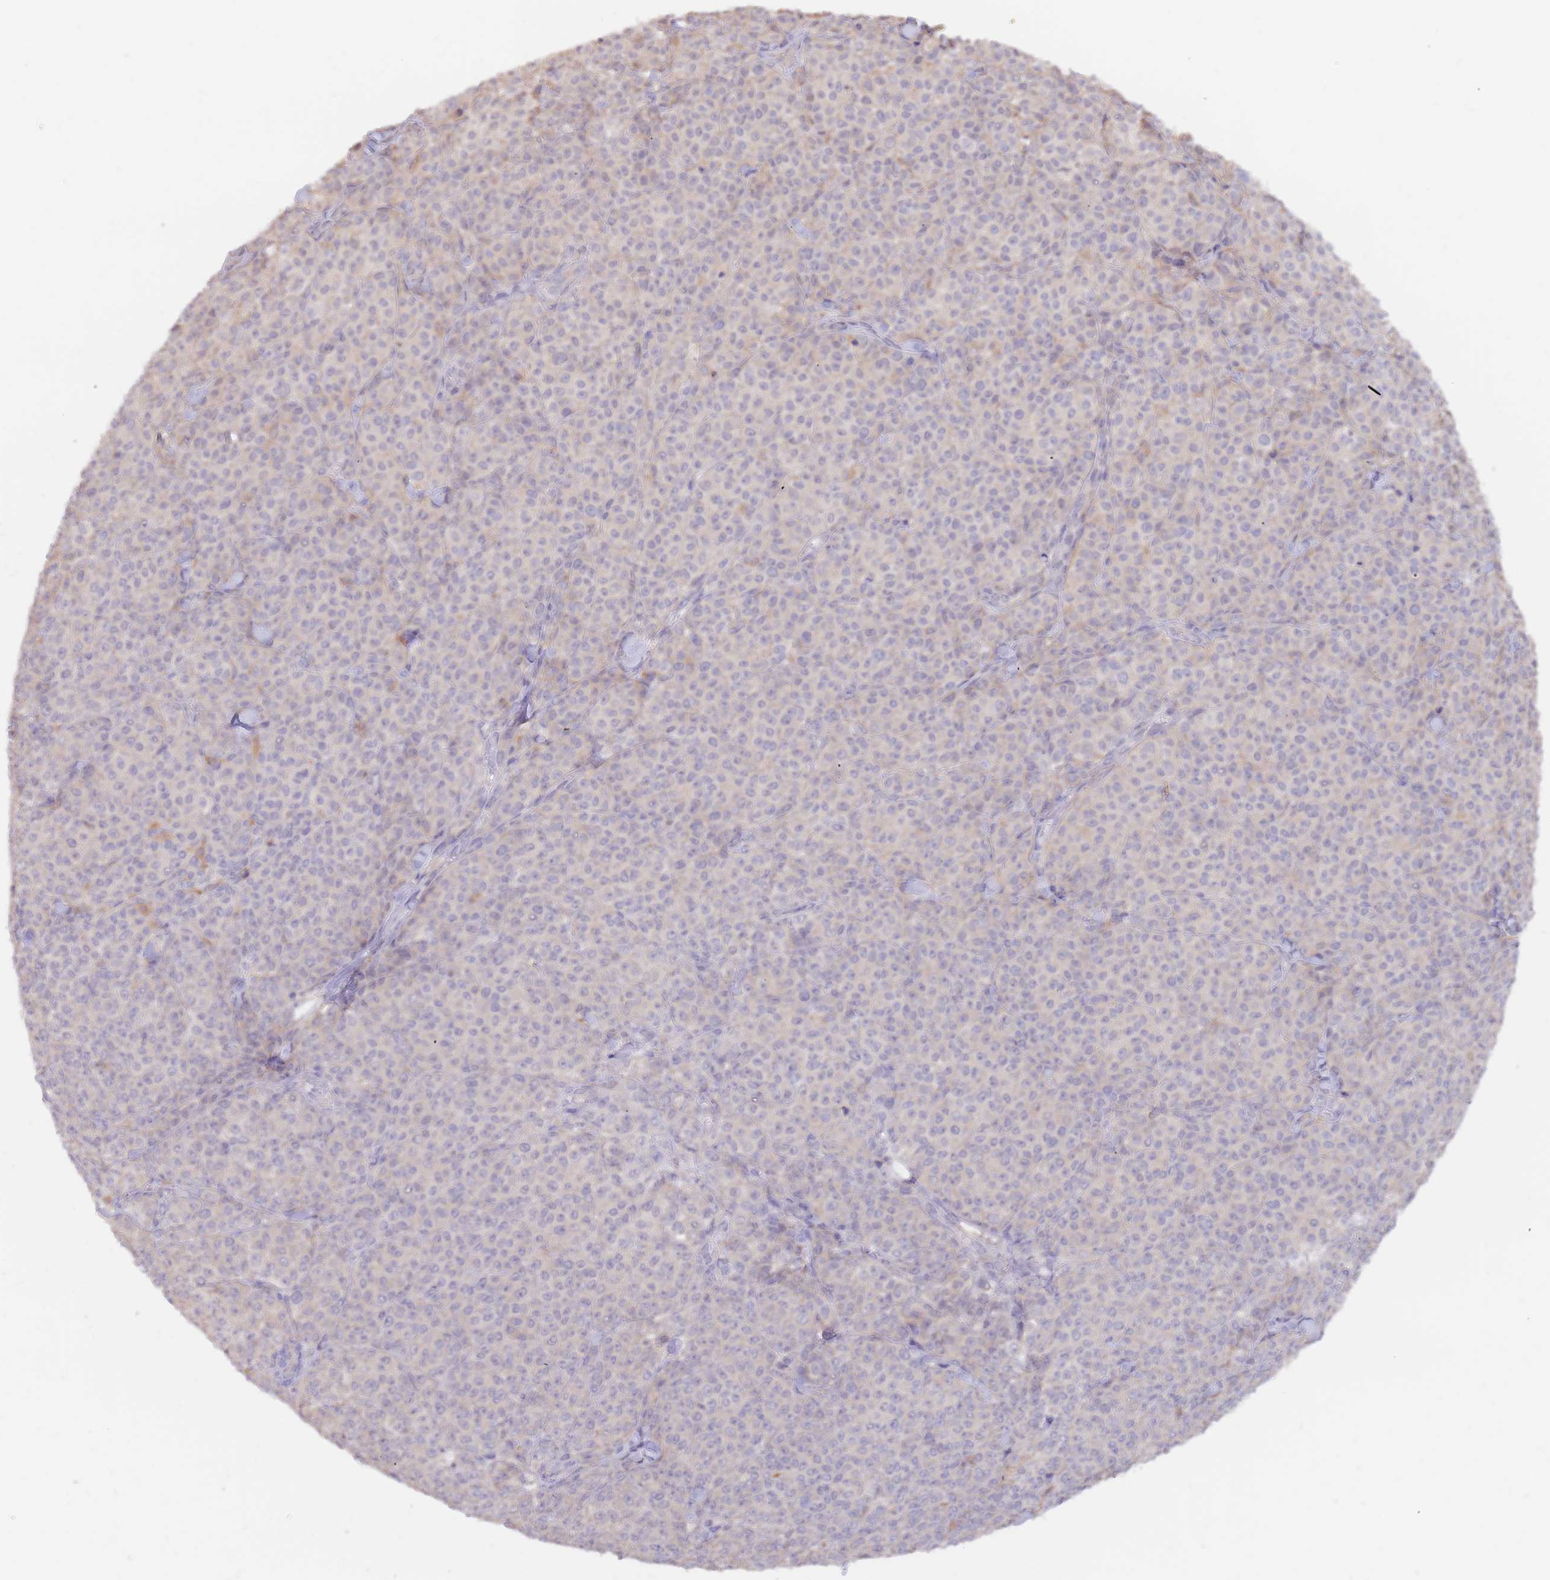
{"staining": {"intensity": "negative", "quantity": "none", "location": "none"}, "tissue": "melanoma", "cell_type": "Tumor cells", "image_type": "cancer", "snomed": [{"axis": "morphology", "description": "Normal tissue, NOS"}, {"axis": "morphology", "description": "Malignant melanoma, NOS"}, {"axis": "topography", "description": "Skin"}], "caption": "Tumor cells show no significant protein staining in malignant melanoma. (DAB immunohistochemistry (IHC) with hematoxylin counter stain).", "gene": "AP5S1", "patient": {"sex": "female", "age": 34}}